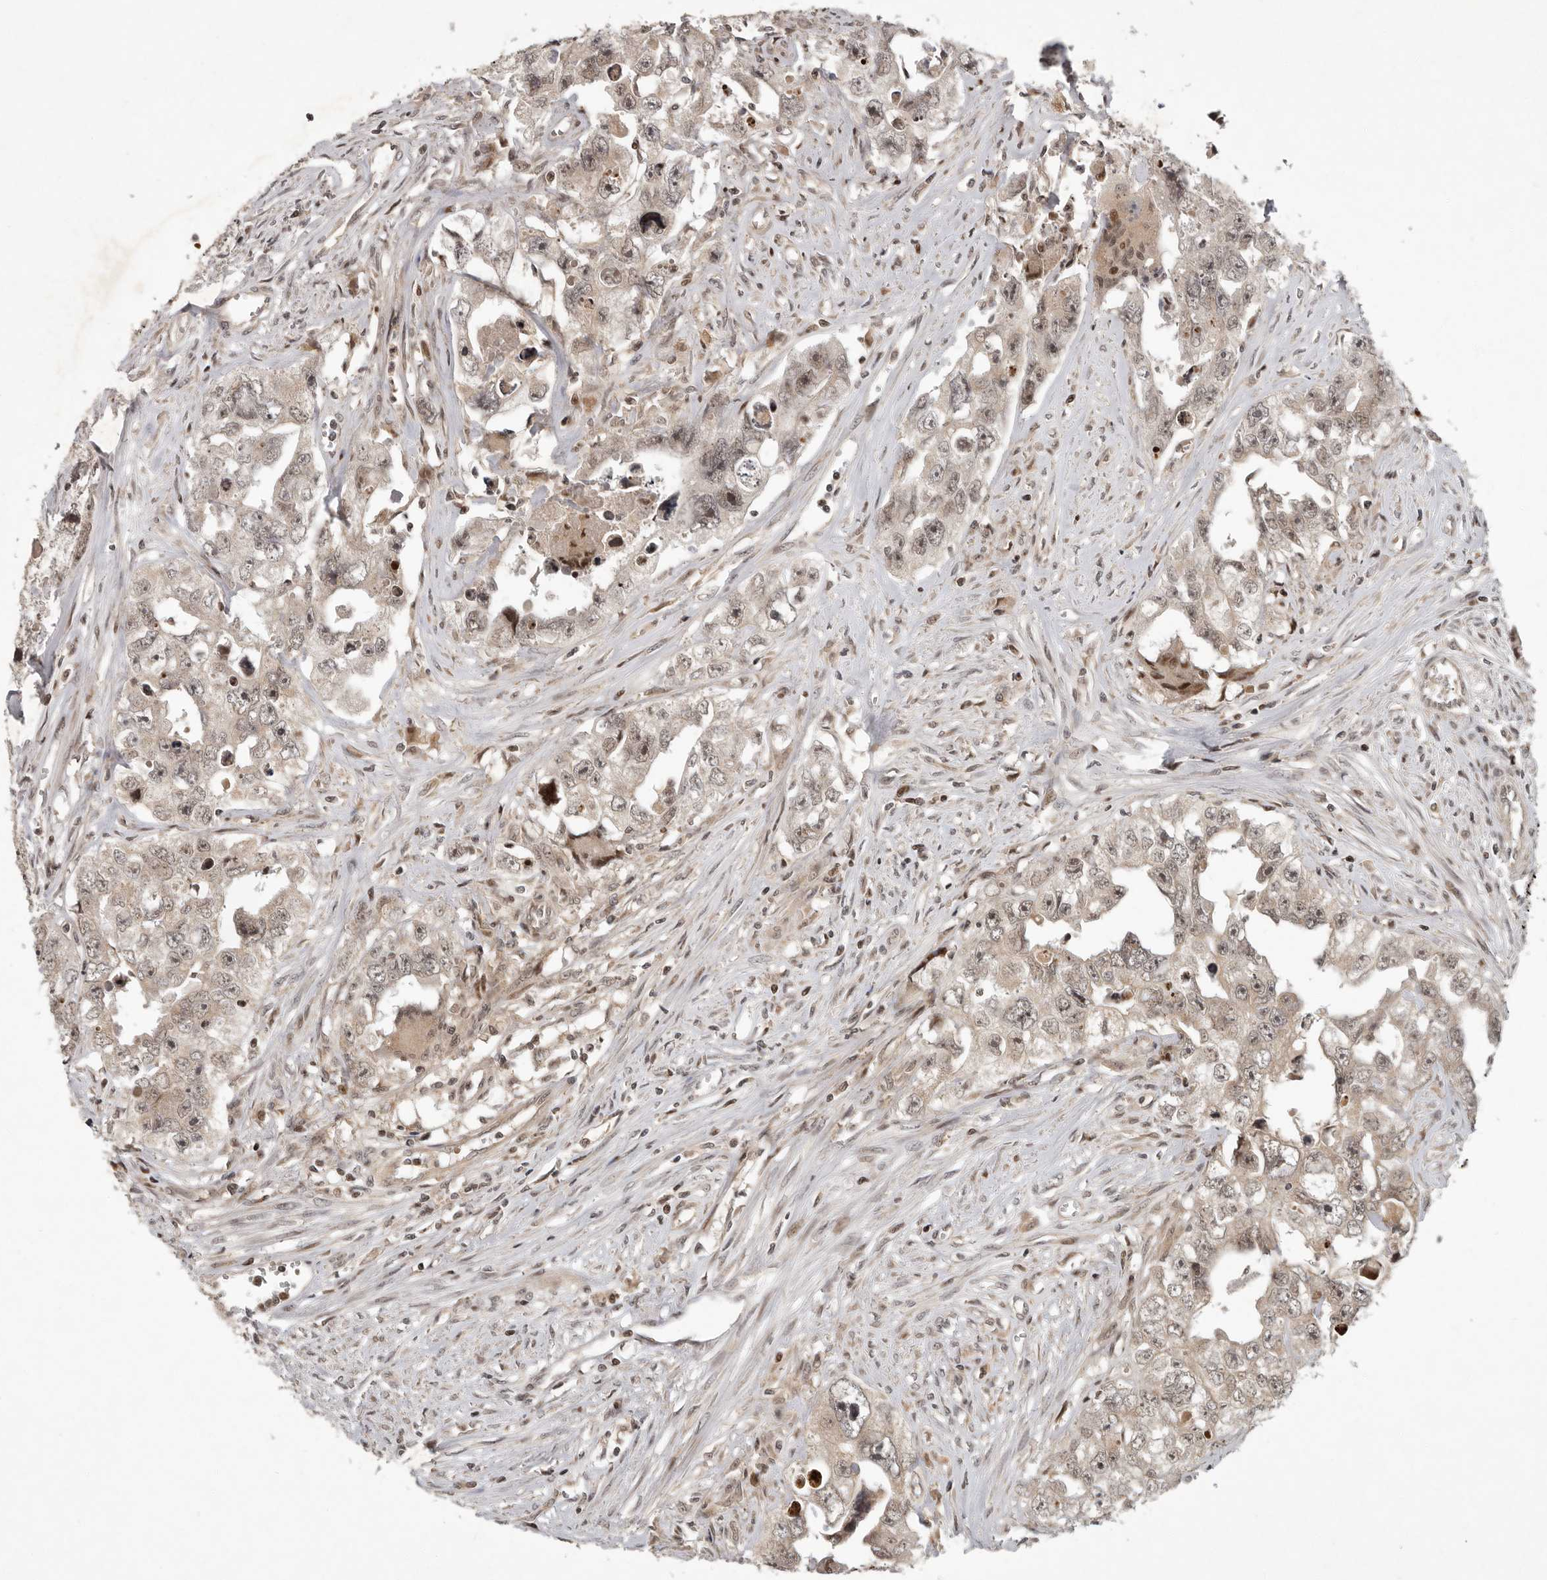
{"staining": {"intensity": "weak", "quantity": ">75%", "location": "nuclear"}, "tissue": "testis cancer", "cell_type": "Tumor cells", "image_type": "cancer", "snomed": [{"axis": "morphology", "description": "Seminoma, NOS"}, {"axis": "morphology", "description": "Carcinoma, Embryonal, NOS"}, {"axis": "topography", "description": "Testis"}], "caption": "A low amount of weak nuclear expression is identified in about >75% of tumor cells in testis embryonal carcinoma tissue. (Brightfield microscopy of DAB IHC at high magnification).", "gene": "RABIF", "patient": {"sex": "male", "age": 43}}